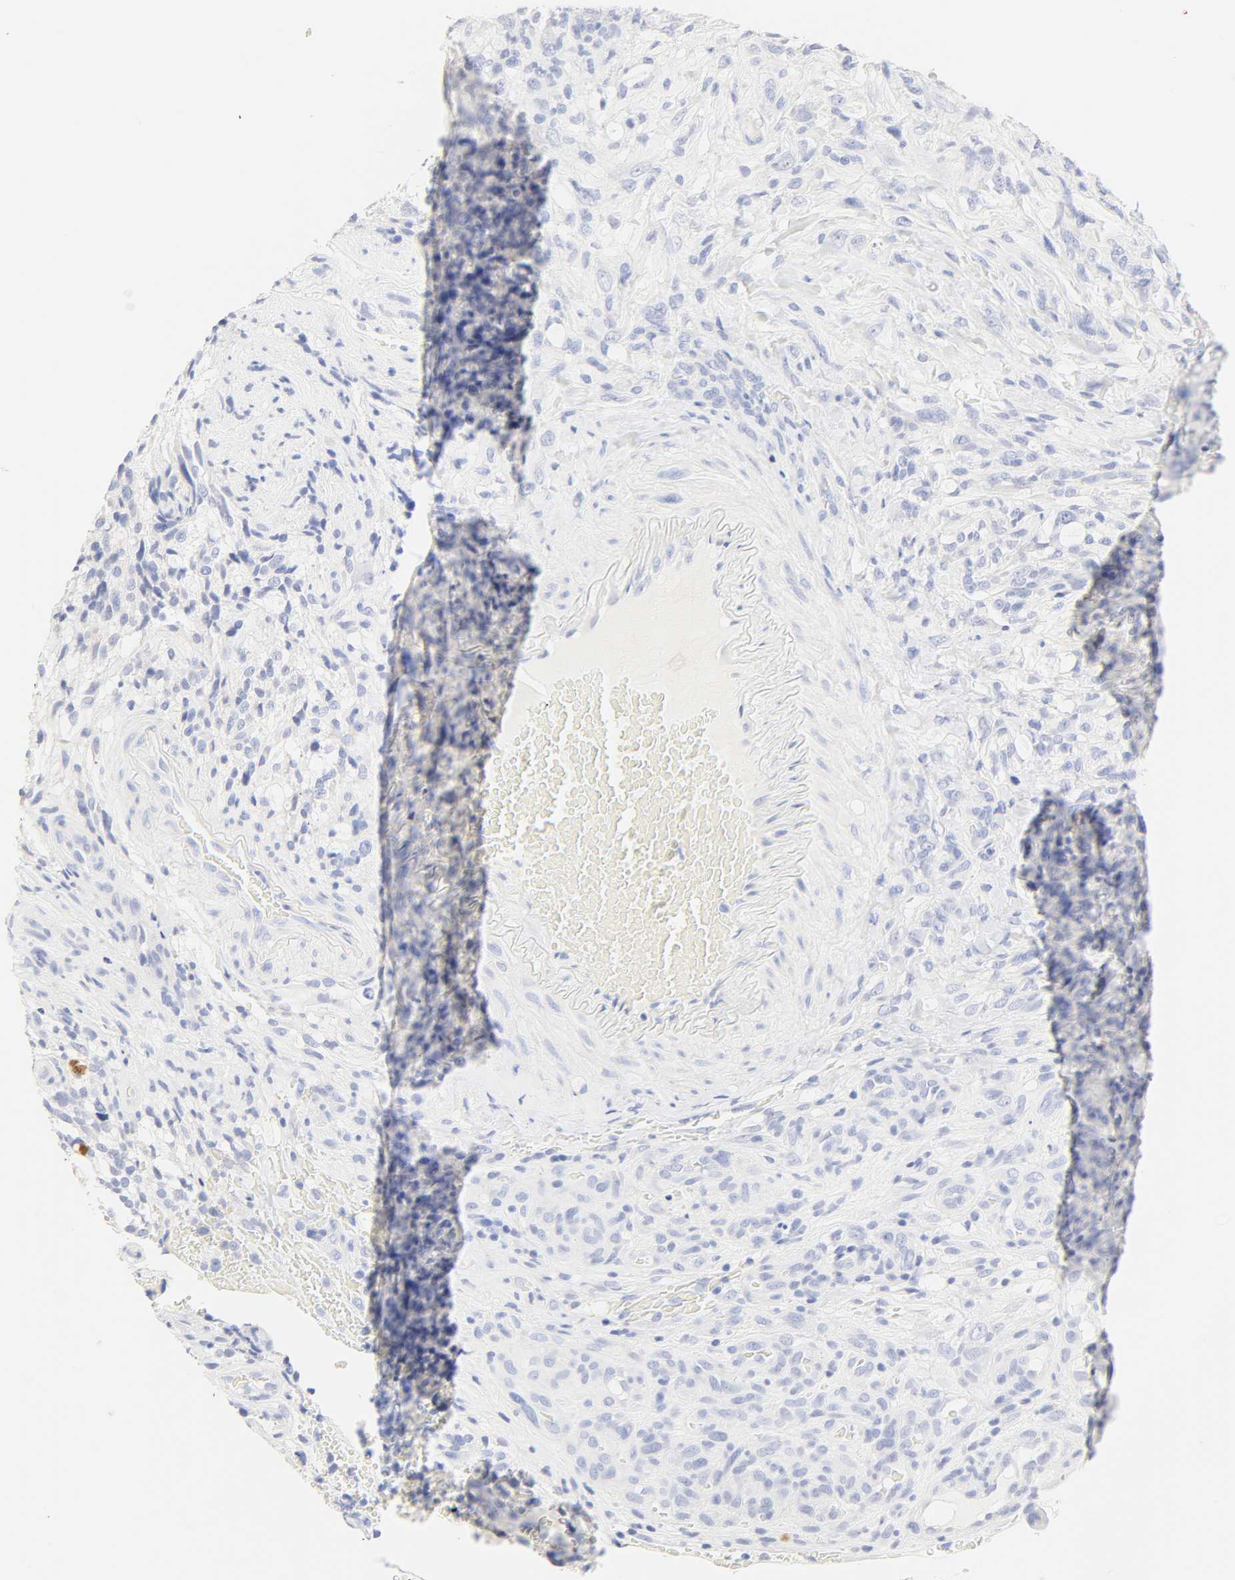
{"staining": {"intensity": "negative", "quantity": "none", "location": "none"}, "tissue": "glioma", "cell_type": "Tumor cells", "image_type": "cancer", "snomed": [{"axis": "morphology", "description": "Normal tissue, NOS"}, {"axis": "morphology", "description": "Glioma, malignant, High grade"}, {"axis": "topography", "description": "Cerebral cortex"}], "caption": "Tumor cells are negative for brown protein staining in glioma.", "gene": "SLCO1B3", "patient": {"sex": "male", "age": 75}}